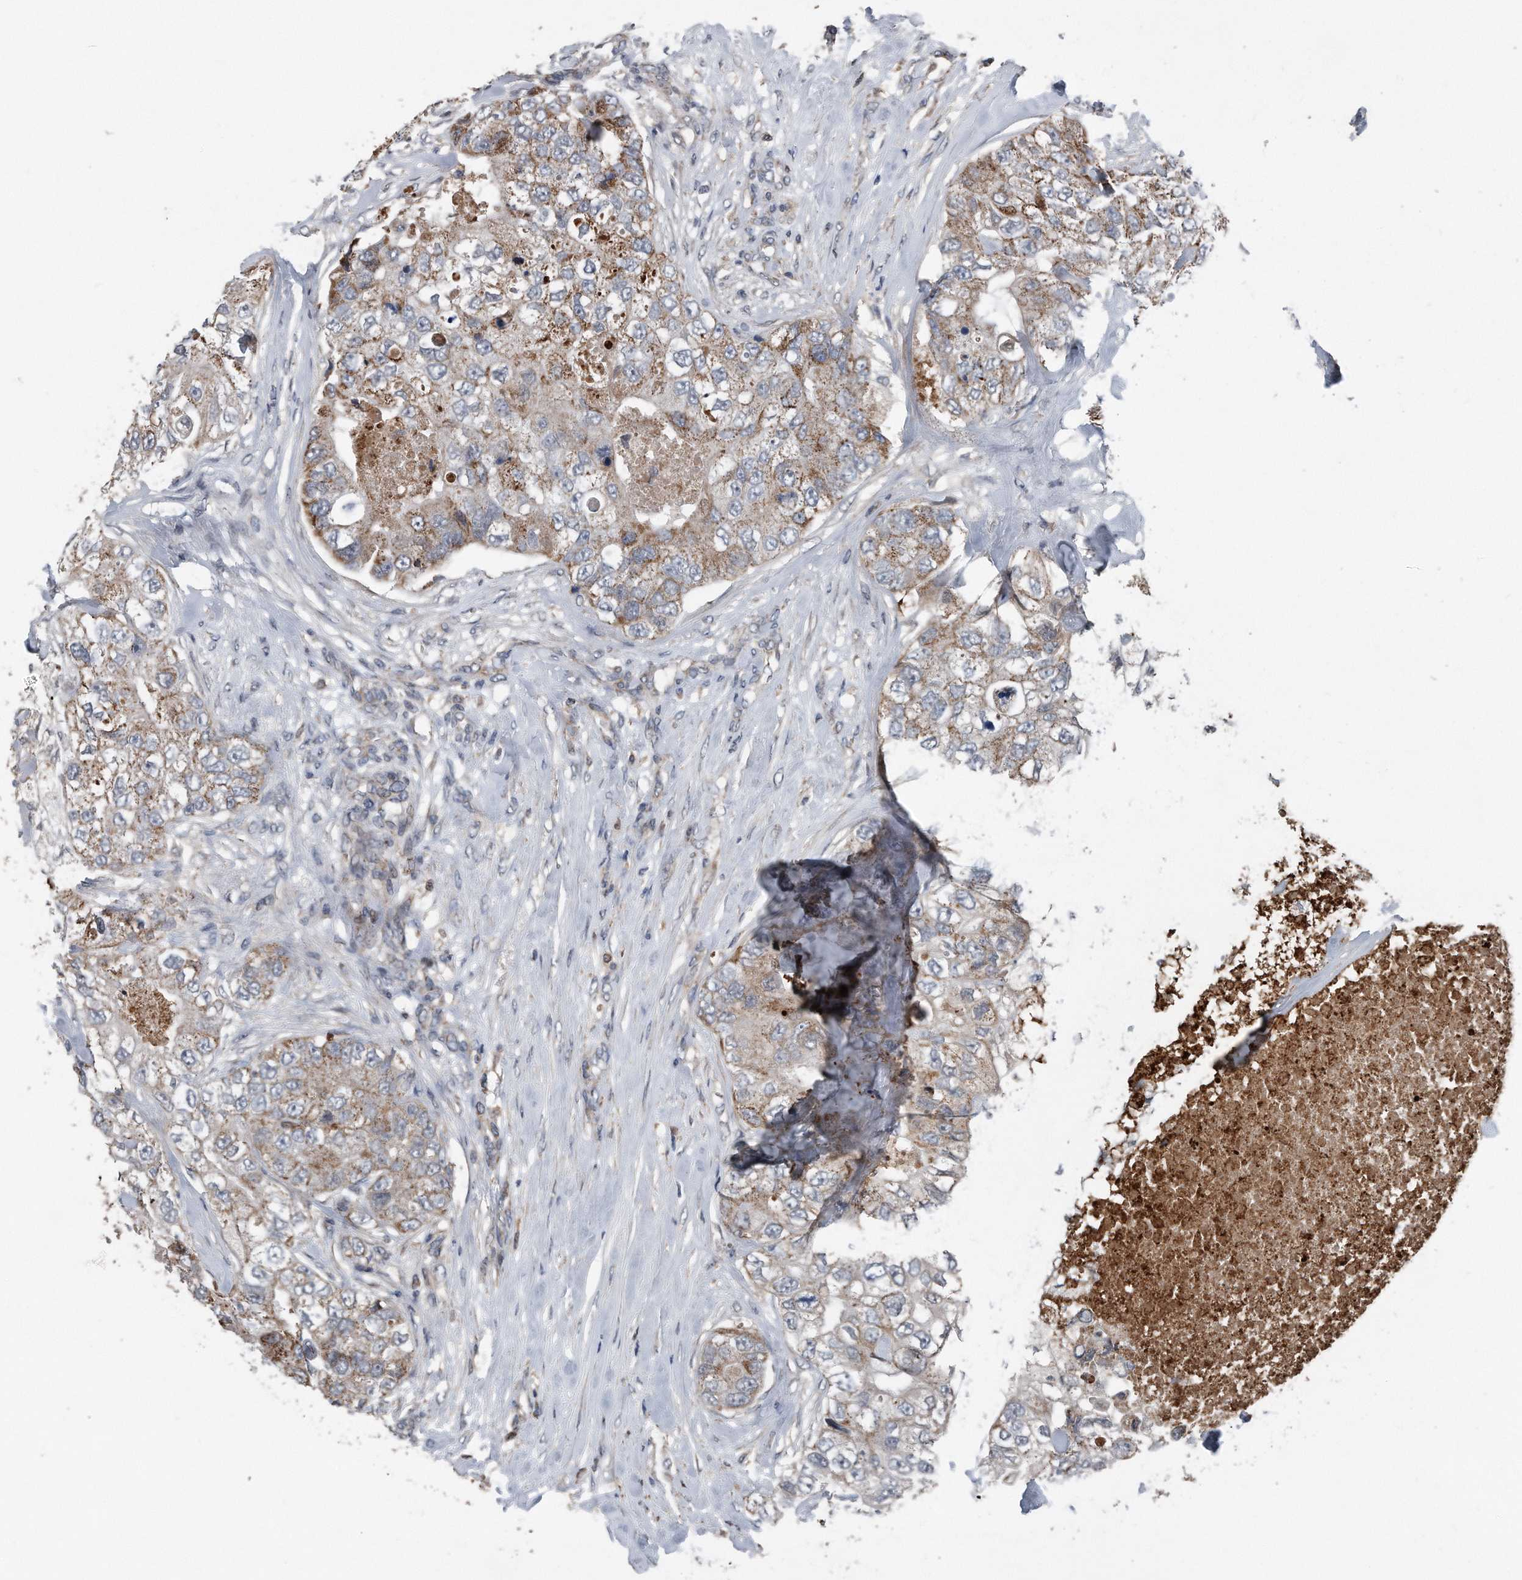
{"staining": {"intensity": "moderate", "quantity": ">75%", "location": "cytoplasmic/membranous"}, "tissue": "breast cancer", "cell_type": "Tumor cells", "image_type": "cancer", "snomed": [{"axis": "morphology", "description": "Duct carcinoma"}, {"axis": "topography", "description": "Breast"}], "caption": "Moderate cytoplasmic/membranous protein staining is identified in approximately >75% of tumor cells in breast cancer (intraductal carcinoma).", "gene": "DST", "patient": {"sex": "female", "age": 62}}